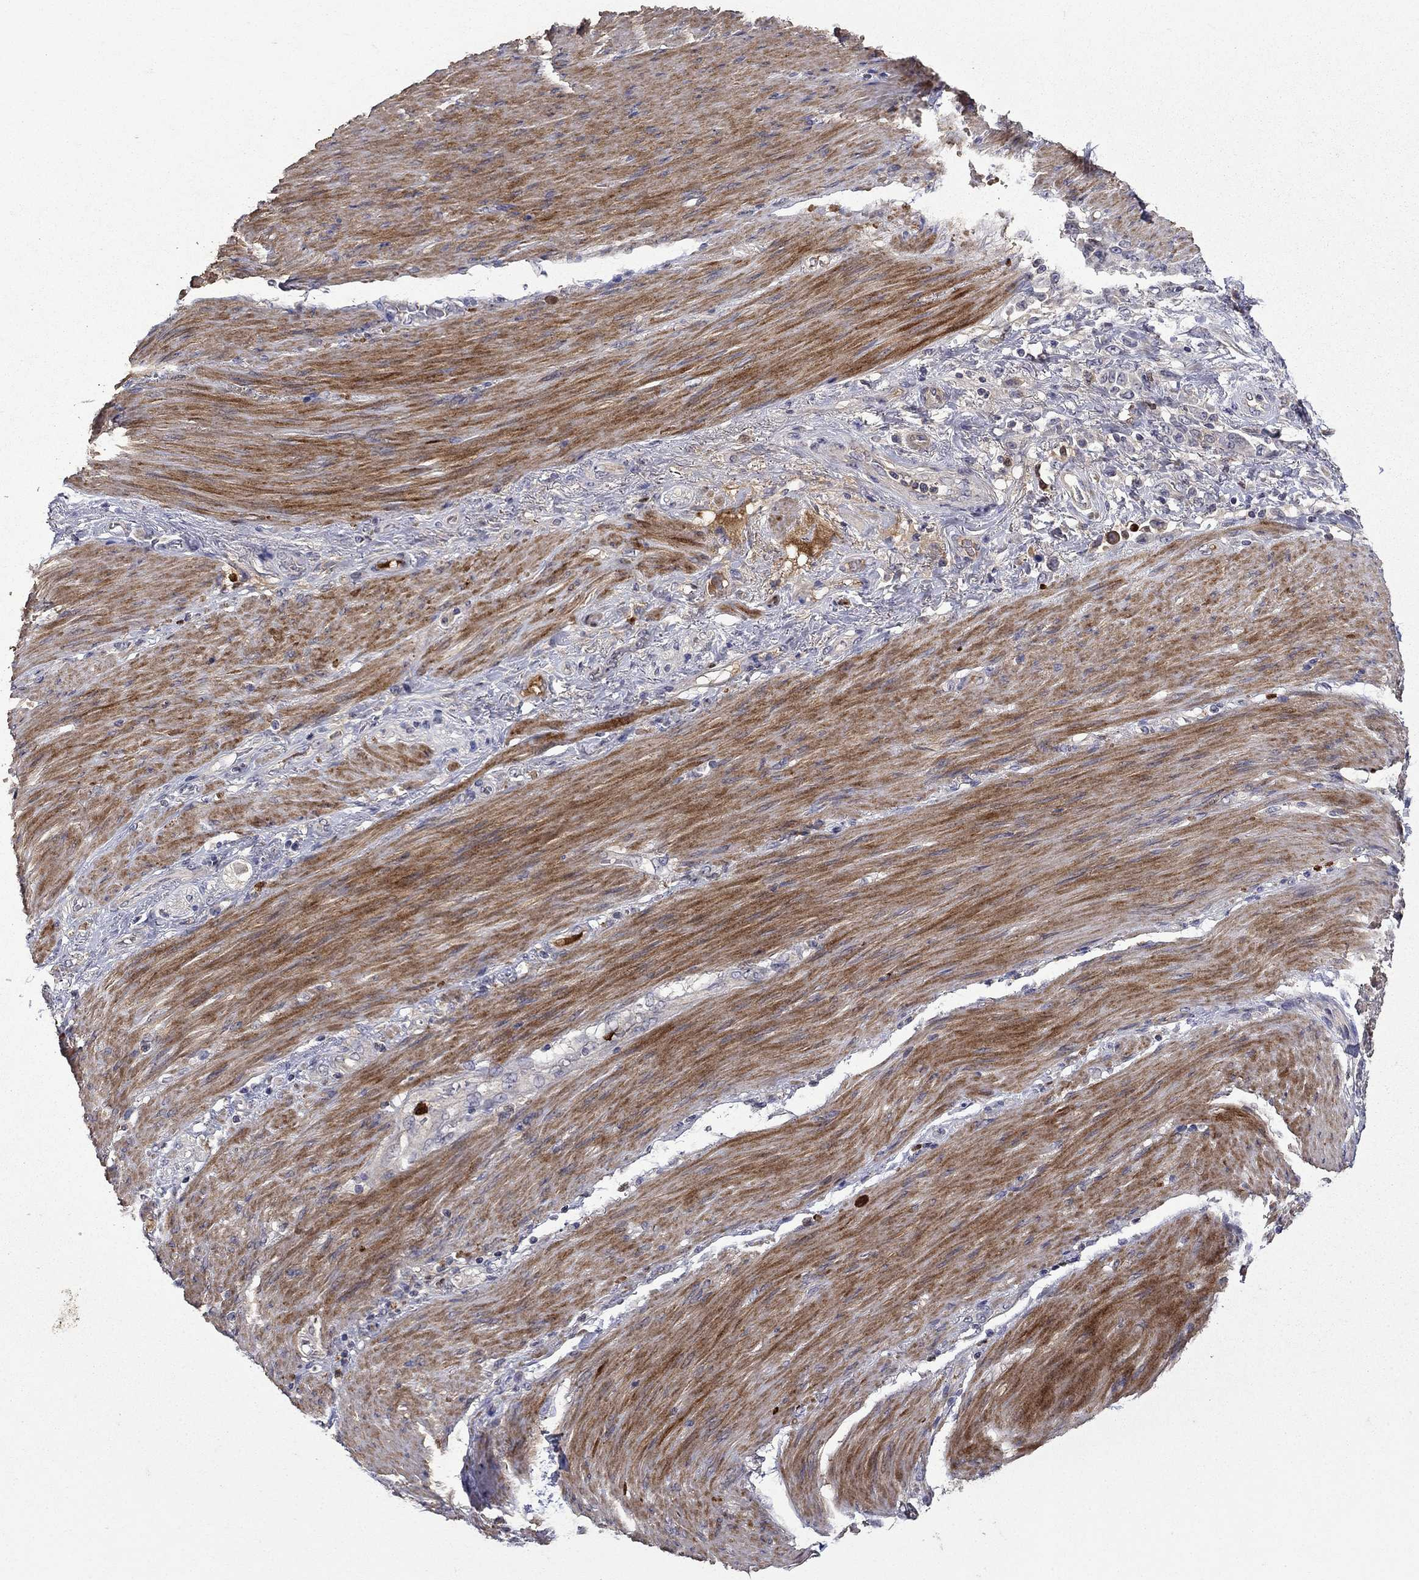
{"staining": {"intensity": "negative", "quantity": "none", "location": "none"}, "tissue": "stomach cancer", "cell_type": "Tumor cells", "image_type": "cancer", "snomed": [{"axis": "morphology", "description": "Normal tissue, NOS"}, {"axis": "morphology", "description": "Adenocarcinoma, NOS"}, {"axis": "topography", "description": "Stomach"}], "caption": "Human stomach cancer (adenocarcinoma) stained for a protein using IHC shows no positivity in tumor cells.", "gene": "SATB1", "patient": {"sex": "female", "age": 79}}